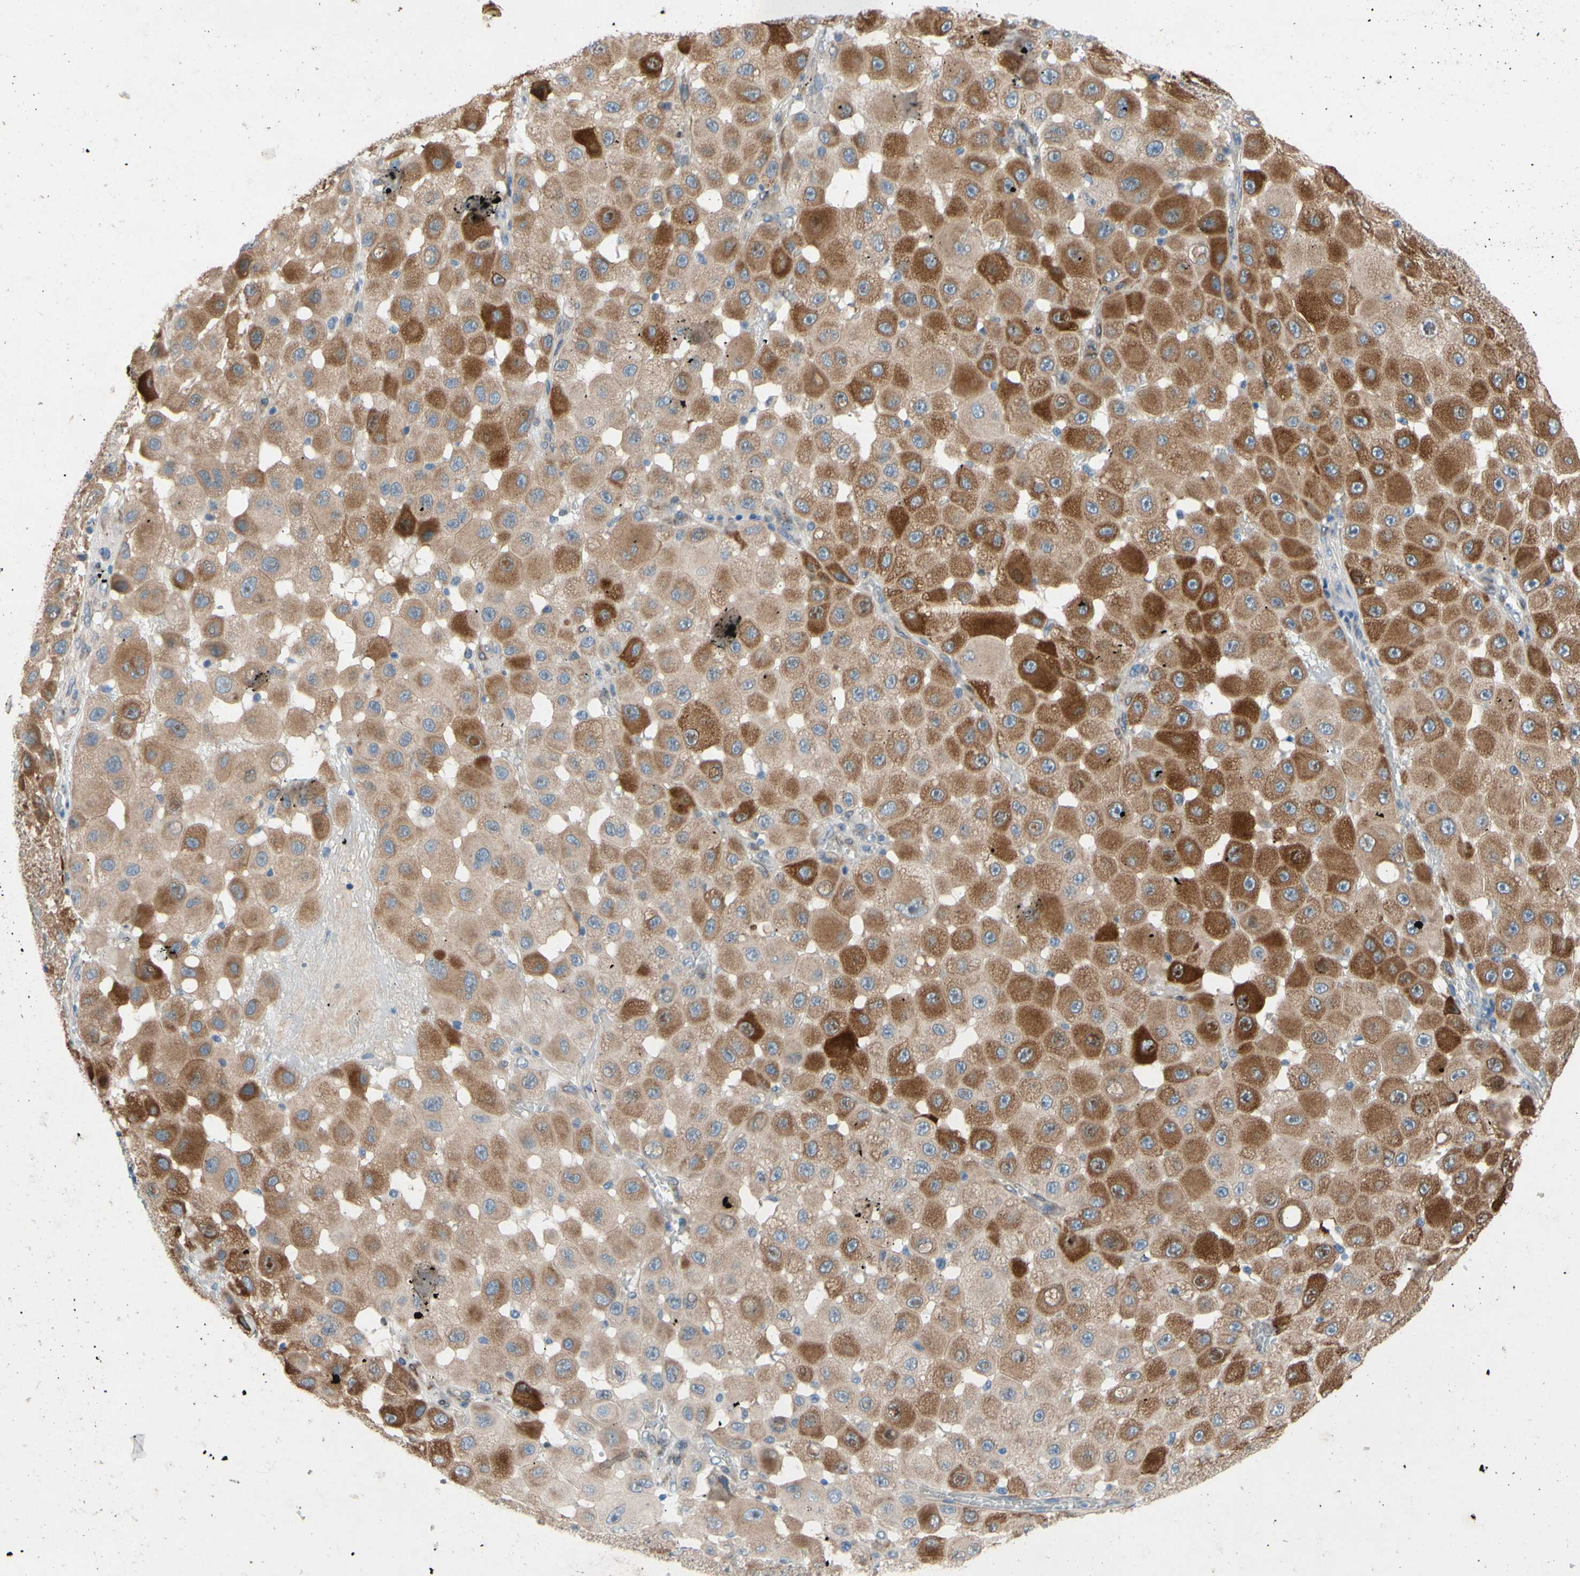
{"staining": {"intensity": "moderate", "quantity": ">75%", "location": "cytoplasmic/membranous"}, "tissue": "melanoma", "cell_type": "Tumor cells", "image_type": "cancer", "snomed": [{"axis": "morphology", "description": "Malignant melanoma, NOS"}, {"axis": "topography", "description": "Skin"}], "caption": "Protein analysis of malignant melanoma tissue shows moderate cytoplasmic/membranous expression in about >75% of tumor cells. Immunohistochemistry (ihc) stains the protein of interest in brown and the nuclei are stained blue.", "gene": "PRXL2A", "patient": {"sex": "female", "age": 81}}